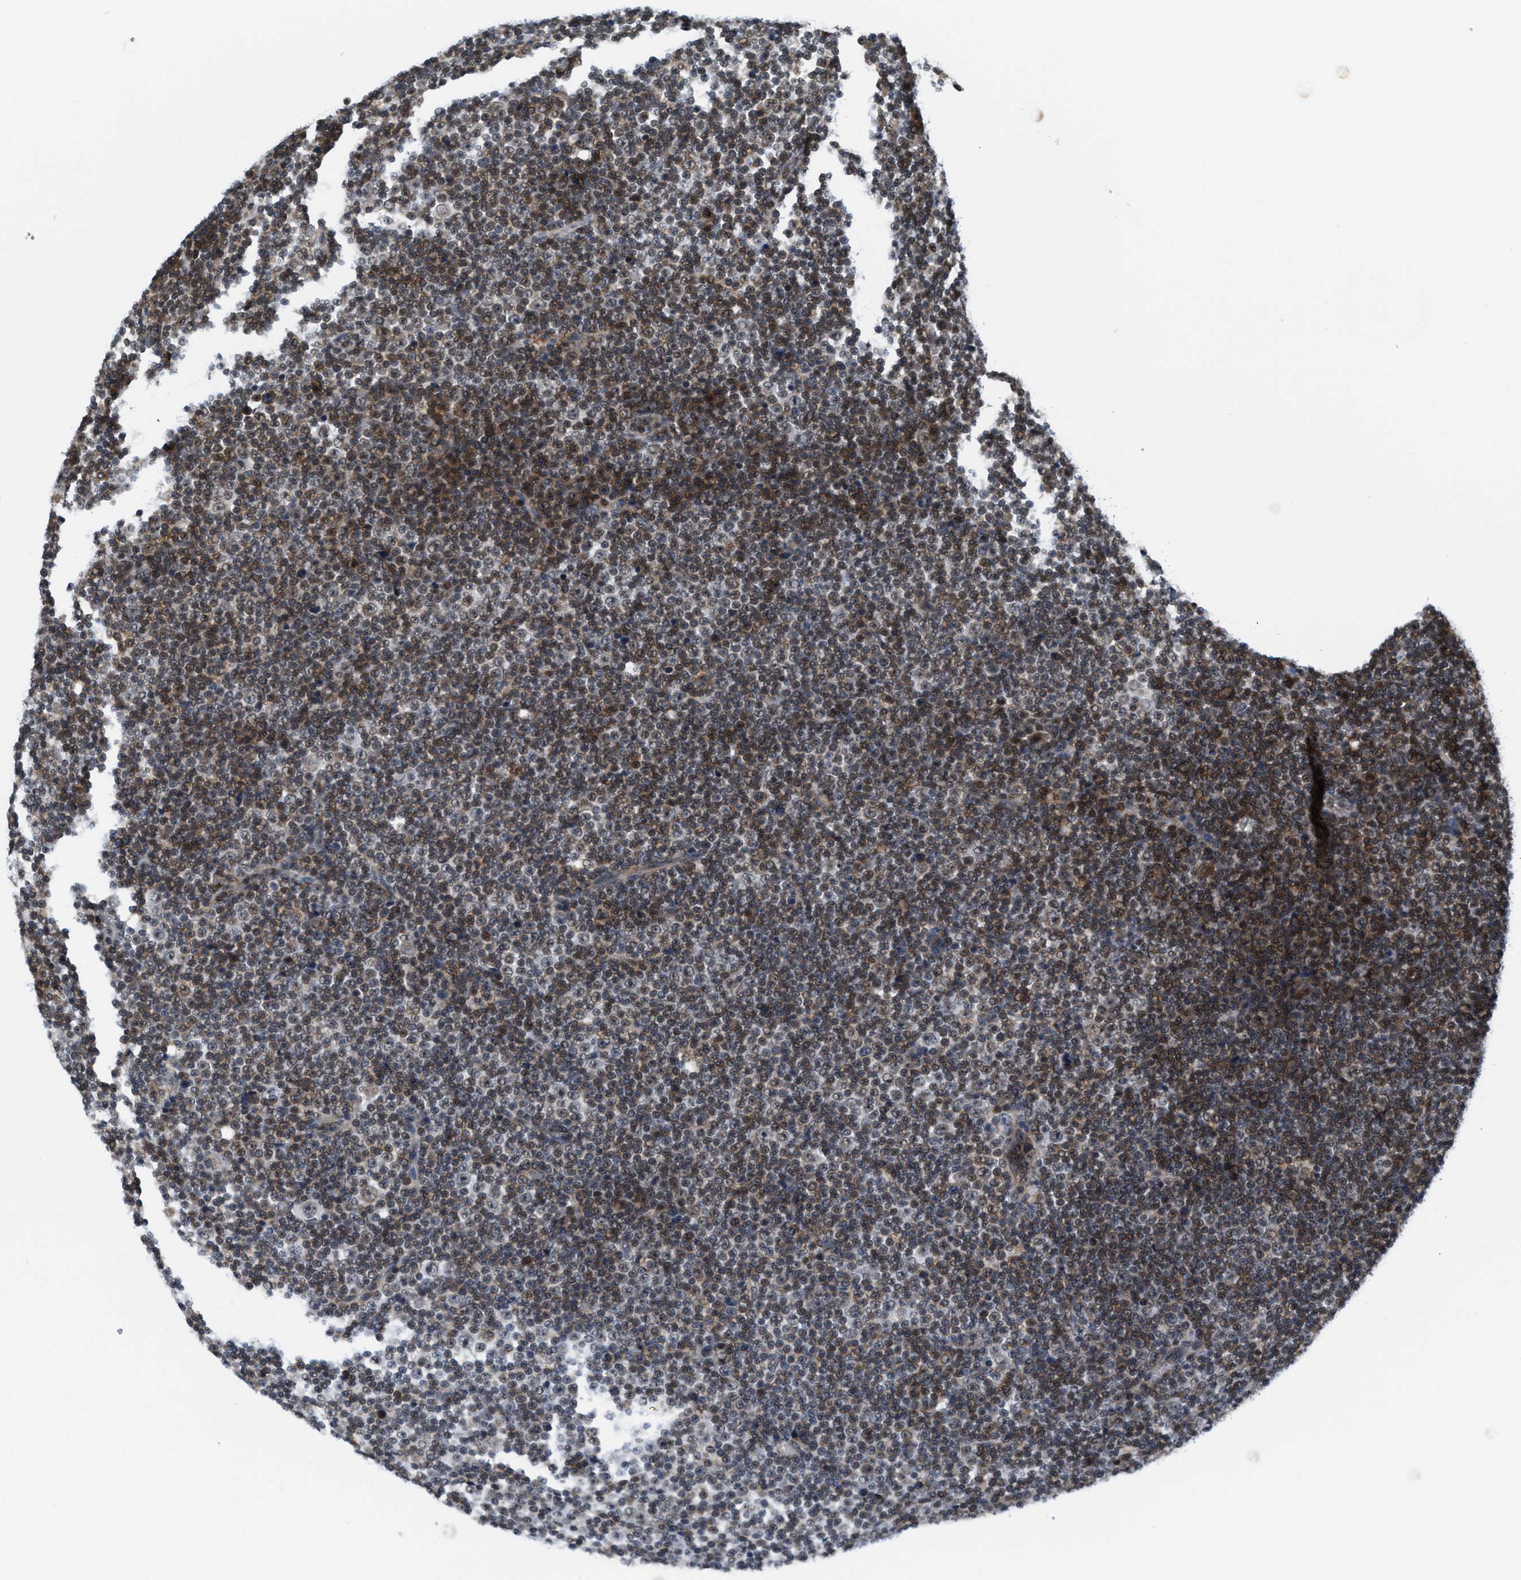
{"staining": {"intensity": "moderate", "quantity": "25%-75%", "location": "nuclear"}, "tissue": "lymphoma", "cell_type": "Tumor cells", "image_type": "cancer", "snomed": [{"axis": "morphology", "description": "Malignant lymphoma, non-Hodgkin's type, Low grade"}, {"axis": "topography", "description": "Lymph node"}], "caption": "Lymphoma stained with a protein marker demonstrates moderate staining in tumor cells.", "gene": "ANKRD6", "patient": {"sex": "female", "age": 67}}